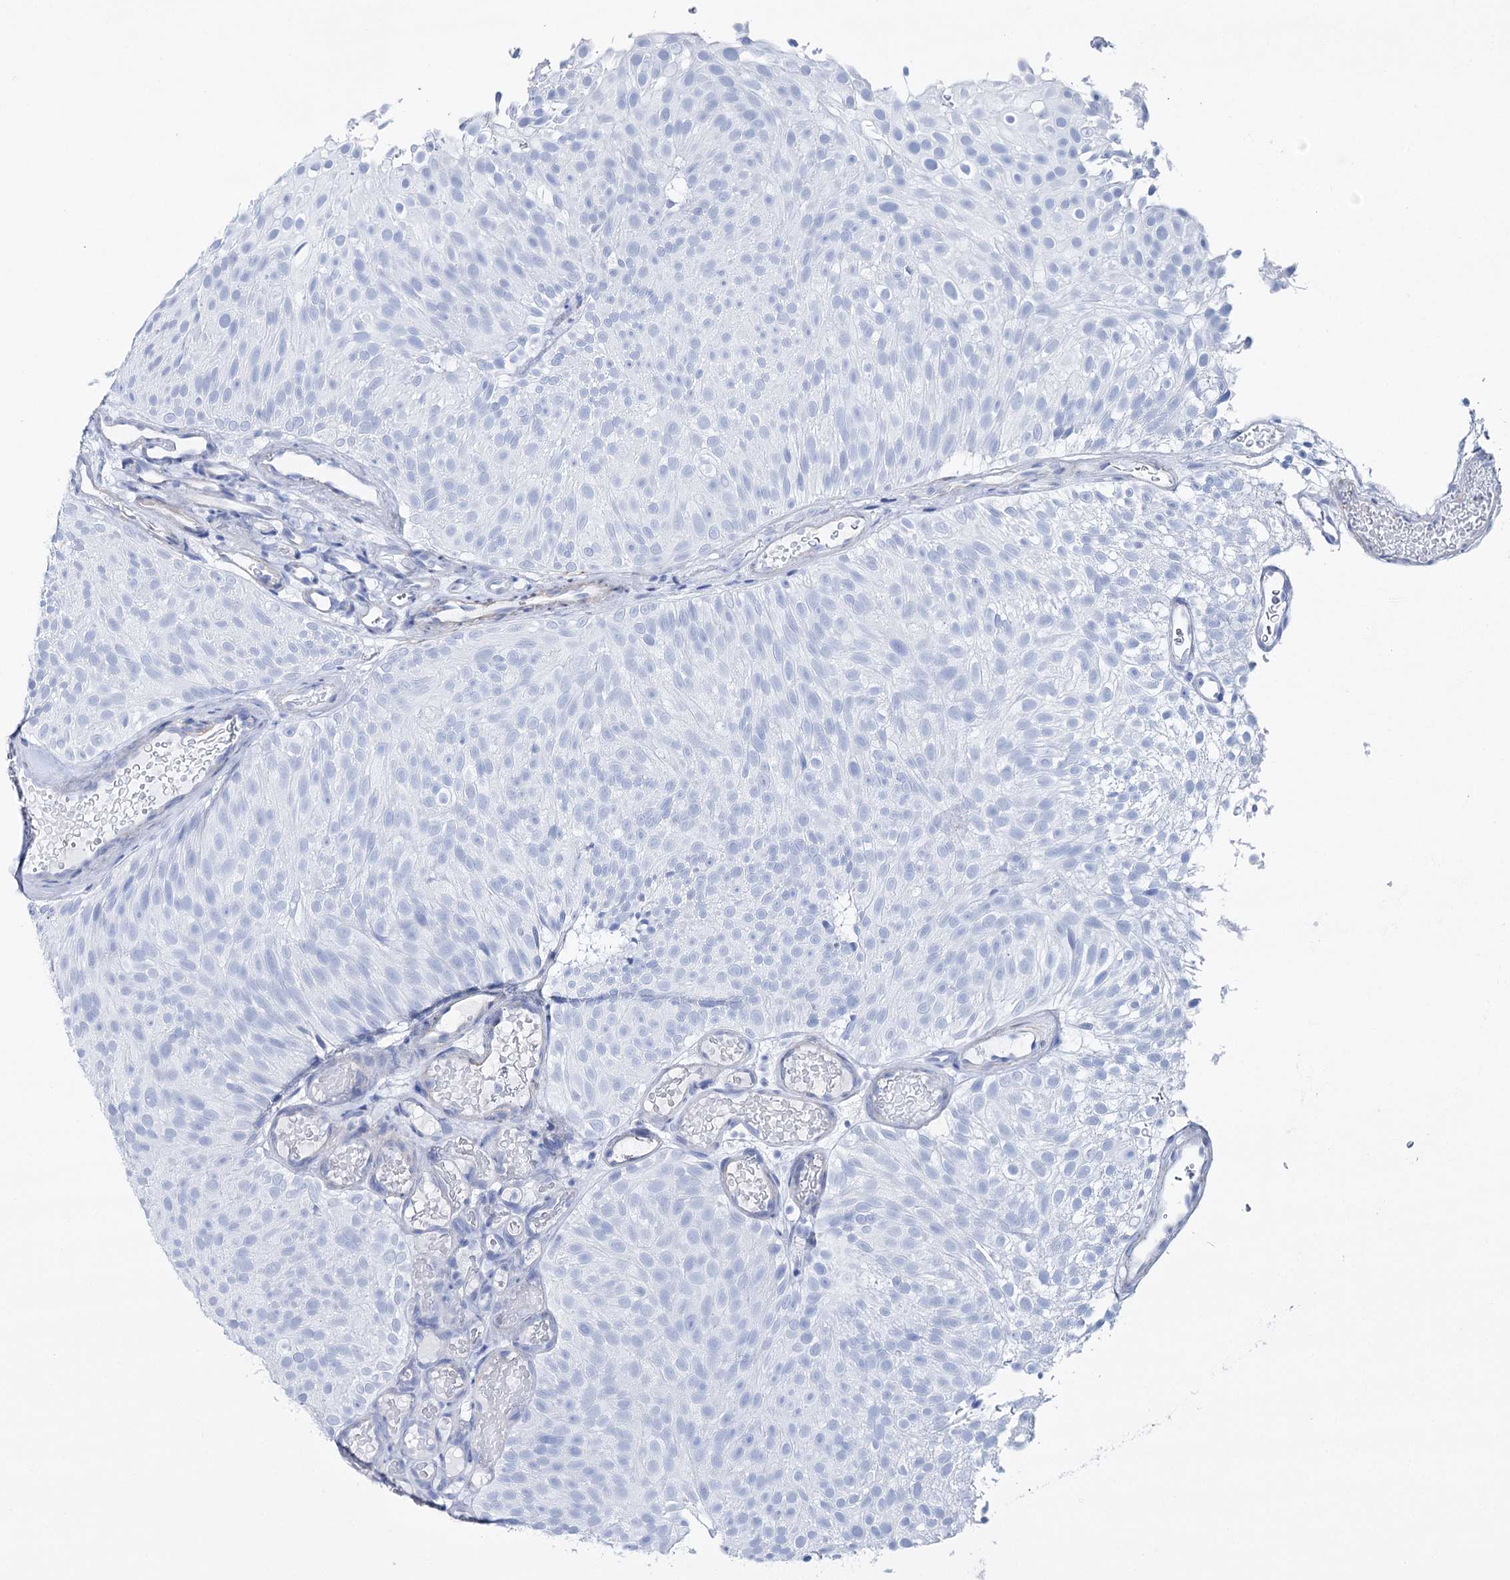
{"staining": {"intensity": "negative", "quantity": "none", "location": "none"}, "tissue": "urothelial cancer", "cell_type": "Tumor cells", "image_type": "cancer", "snomed": [{"axis": "morphology", "description": "Urothelial carcinoma, Low grade"}, {"axis": "topography", "description": "Urinary bladder"}], "caption": "This histopathology image is of urothelial cancer stained with immunohistochemistry (IHC) to label a protein in brown with the nuclei are counter-stained blue. There is no staining in tumor cells.", "gene": "CSN3", "patient": {"sex": "male", "age": 78}}